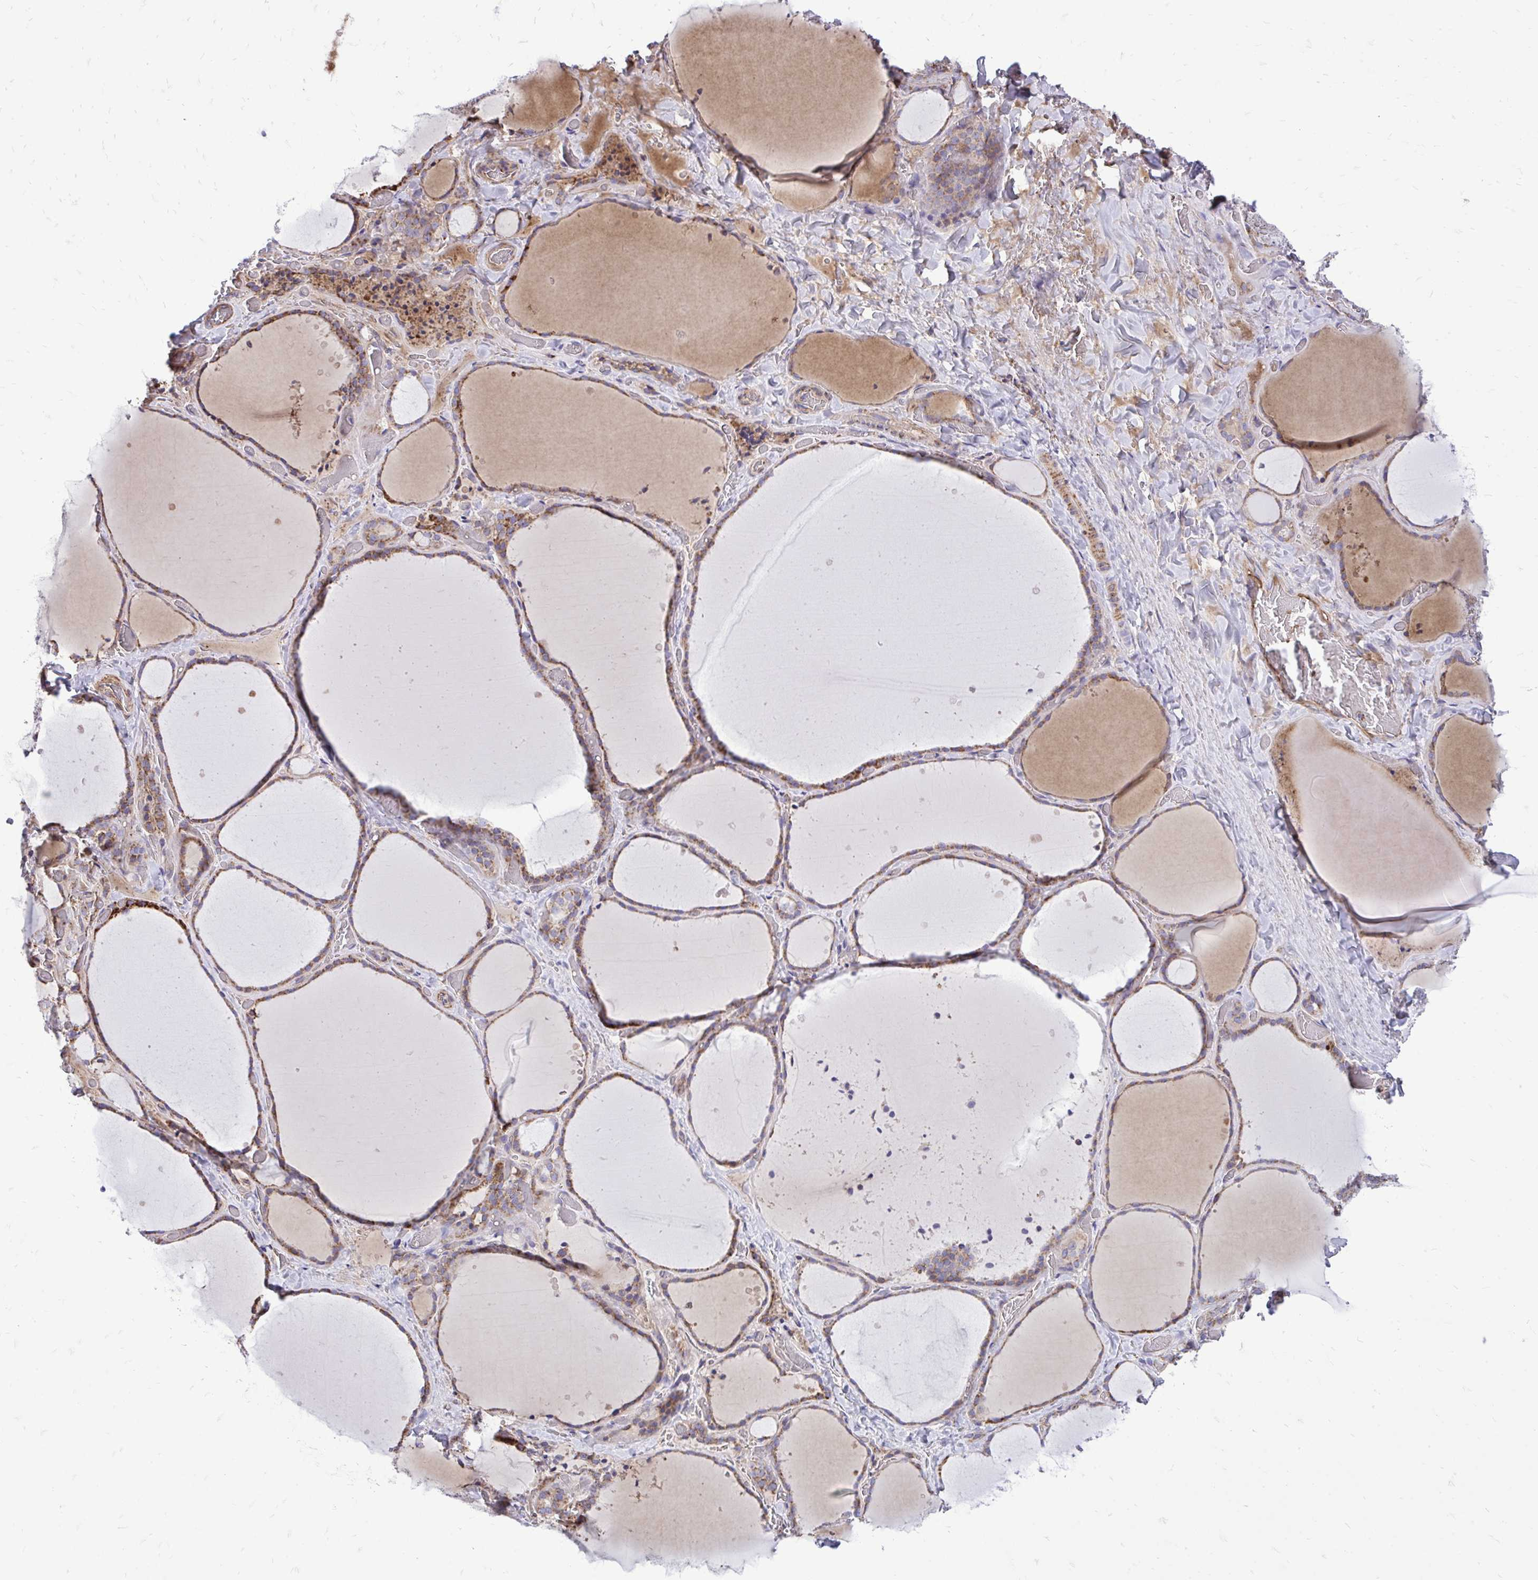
{"staining": {"intensity": "moderate", "quantity": ">75%", "location": "cytoplasmic/membranous"}, "tissue": "thyroid gland", "cell_type": "Glandular cells", "image_type": "normal", "snomed": [{"axis": "morphology", "description": "Normal tissue, NOS"}, {"axis": "topography", "description": "Thyroid gland"}], "caption": "This histopathology image exhibits immunohistochemistry (IHC) staining of normal human thyroid gland, with medium moderate cytoplasmic/membranous positivity in about >75% of glandular cells.", "gene": "ATP13A2", "patient": {"sex": "female", "age": 36}}